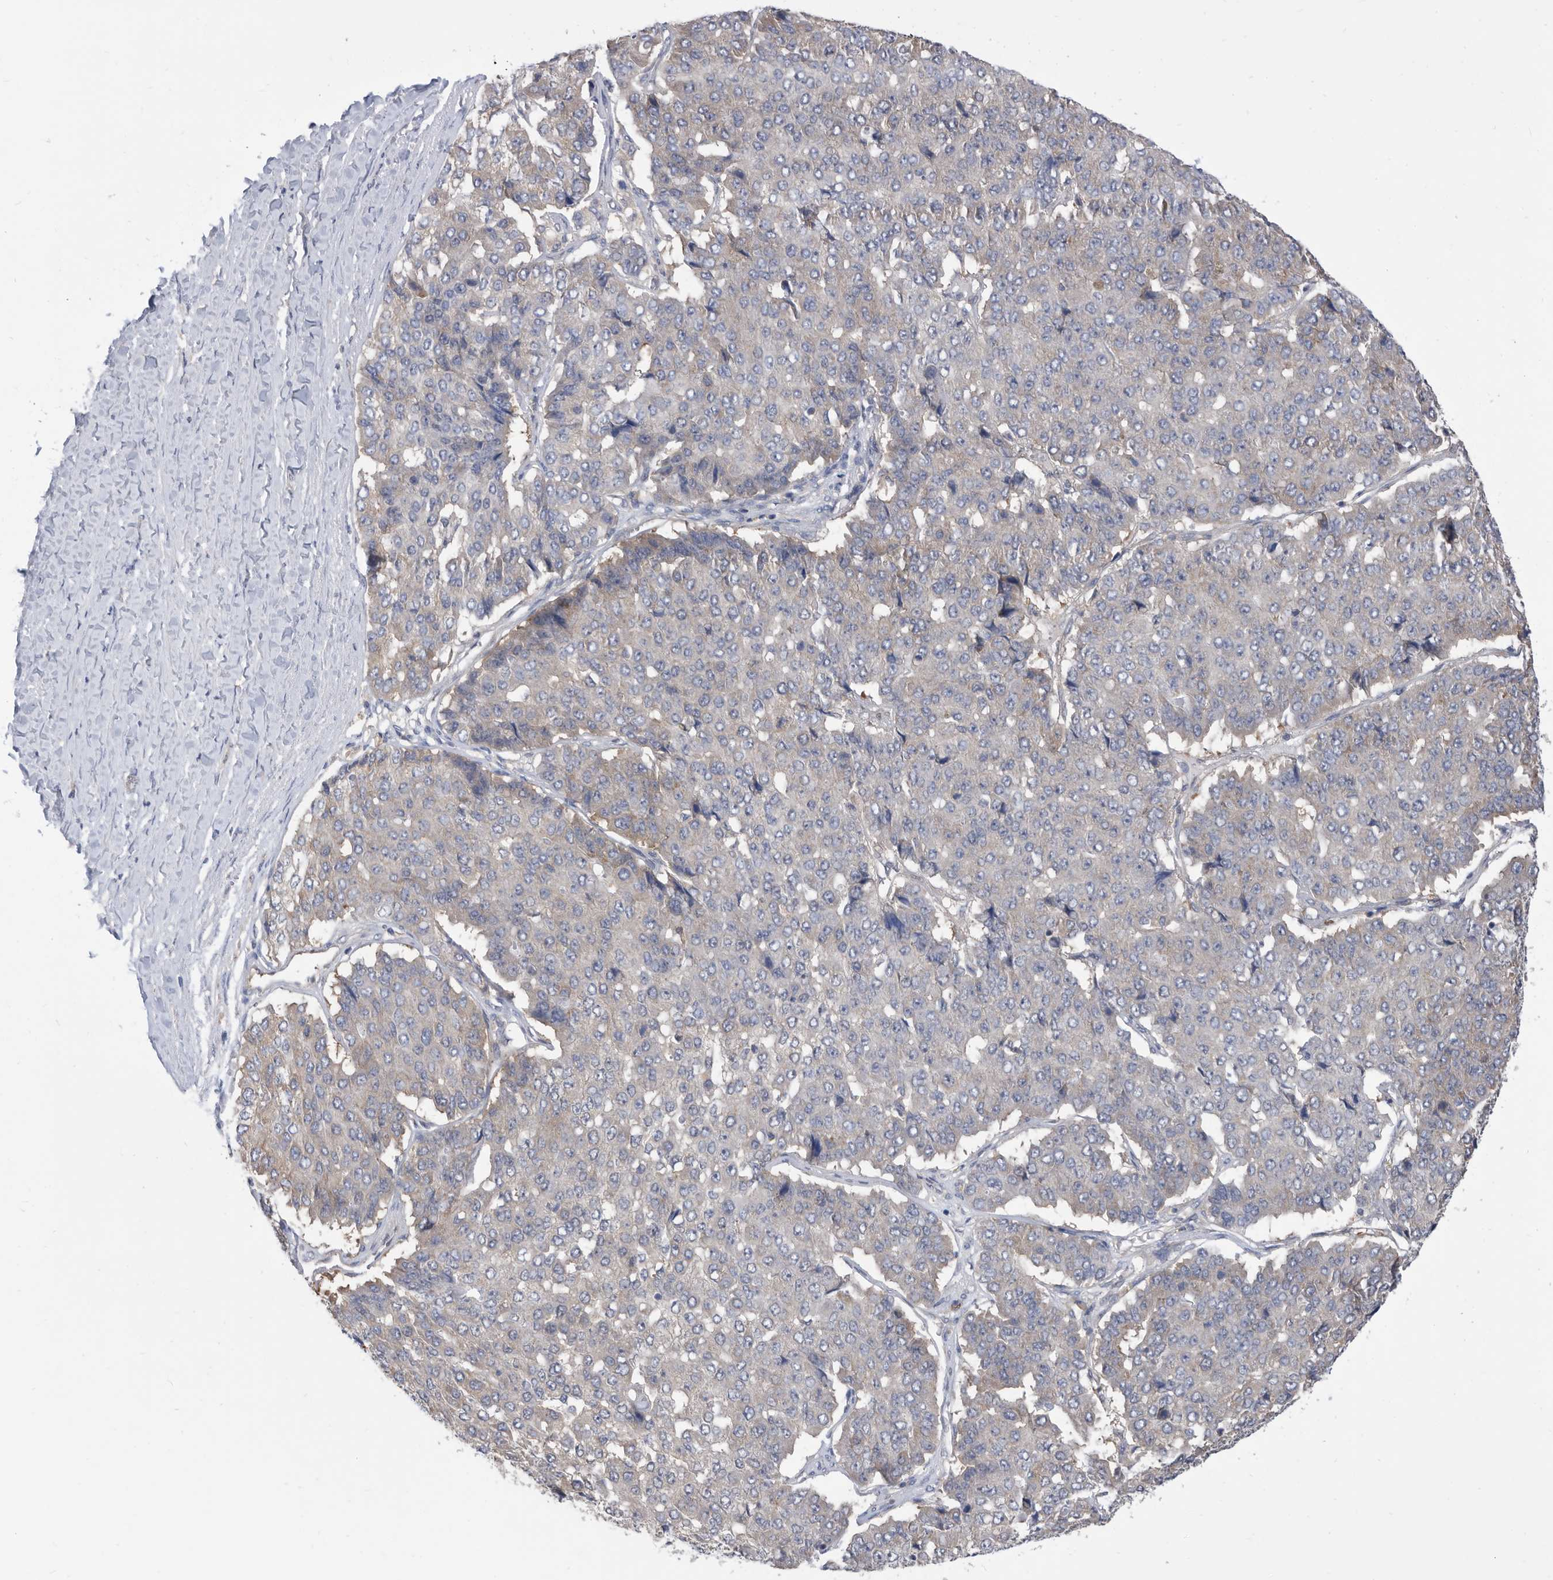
{"staining": {"intensity": "negative", "quantity": "none", "location": "none"}, "tissue": "pancreatic cancer", "cell_type": "Tumor cells", "image_type": "cancer", "snomed": [{"axis": "morphology", "description": "Adenocarcinoma, NOS"}, {"axis": "topography", "description": "Pancreas"}], "caption": "A high-resolution histopathology image shows immunohistochemistry staining of pancreatic cancer, which demonstrates no significant positivity in tumor cells.", "gene": "CCT4", "patient": {"sex": "male", "age": 50}}